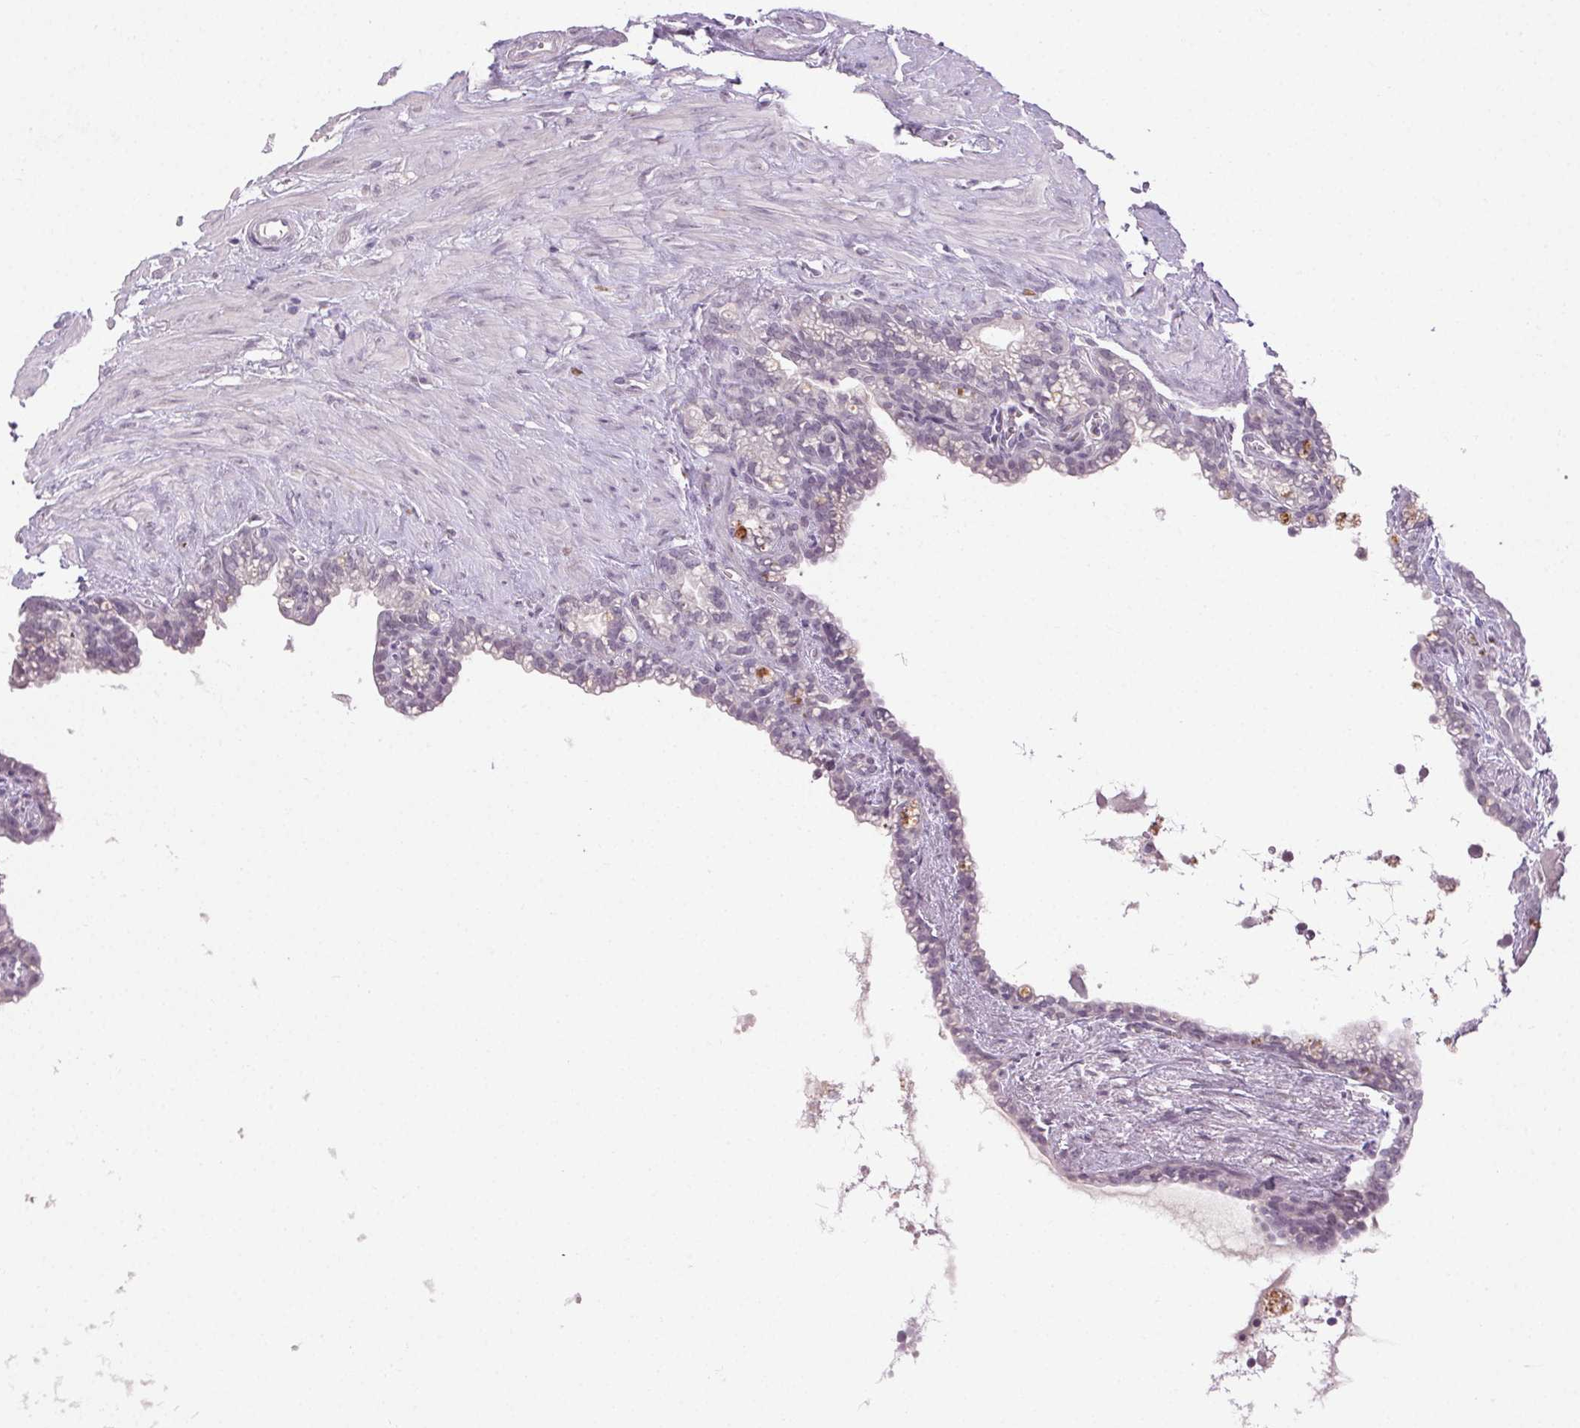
{"staining": {"intensity": "moderate", "quantity": "<25%", "location": "cytoplasmic/membranous"}, "tissue": "seminal vesicle", "cell_type": "Glandular cells", "image_type": "normal", "snomed": [{"axis": "morphology", "description": "Normal tissue, NOS"}, {"axis": "topography", "description": "Seminal veicle"}], "caption": "A low amount of moderate cytoplasmic/membranous positivity is seen in about <25% of glandular cells in unremarkable seminal vesicle. Nuclei are stained in blue.", "gene": "FAM168A", "patient": {"sex": "male", "age": 76}}